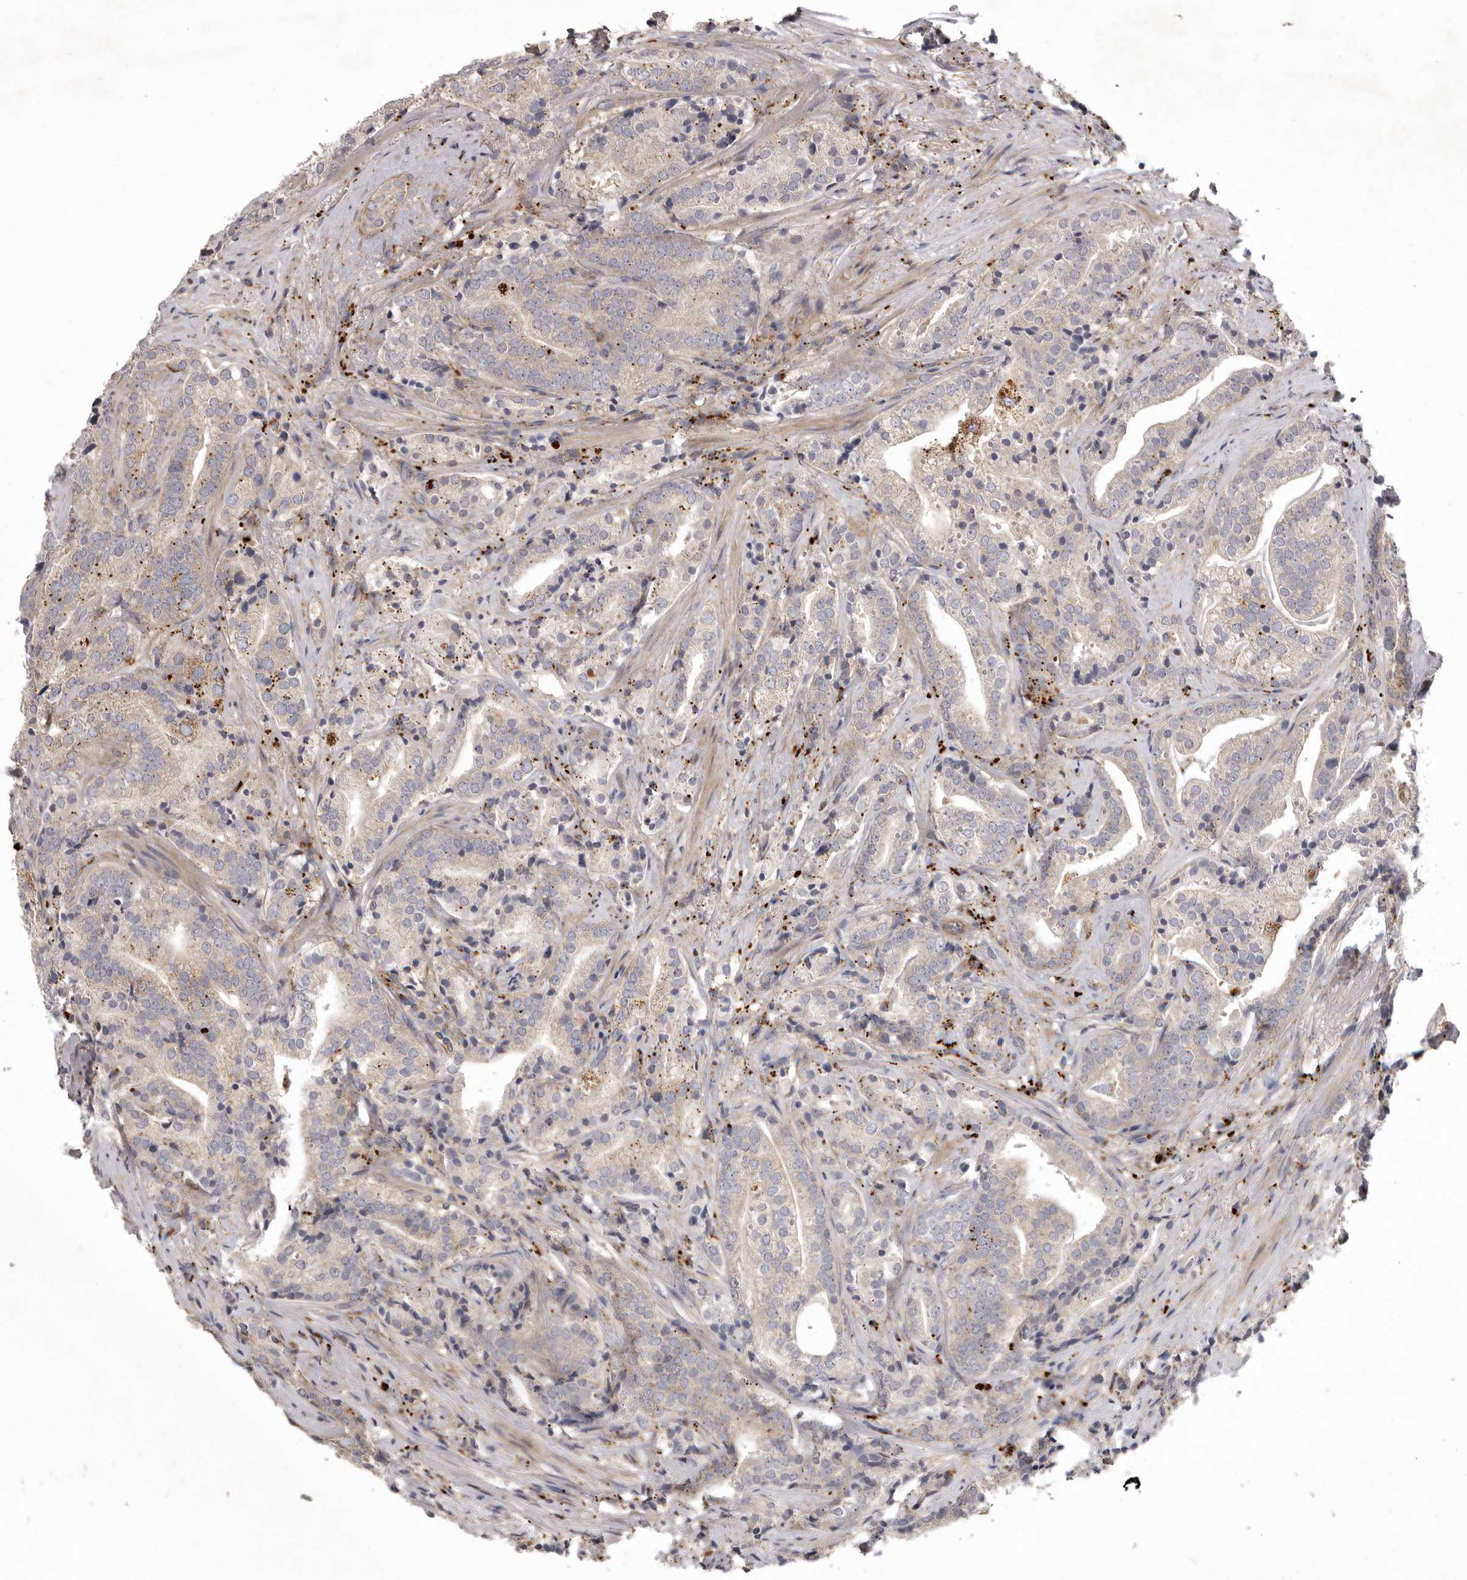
{"staining": {"intensity": "moderate", "quantity": "<25%", "location": "cytoplasmic/membranous"}, "tissue": "prostate cancer", "cell_type": "Tumor cells", "image_type": "cancer", "snomed": [{"axis": "morphology", "description": "Adenocarcinoma, High grade"}, {"axis": "topography", "description": "Prostate"}], "caption": "An image of adenocarcinoma (high-grade) (prostate) stained for a protein shows moderate cytoplasmic/membranous brown staining in tumor cells.", "gene": "WDR47", "patient": {"sex": "male", "age": 57}}